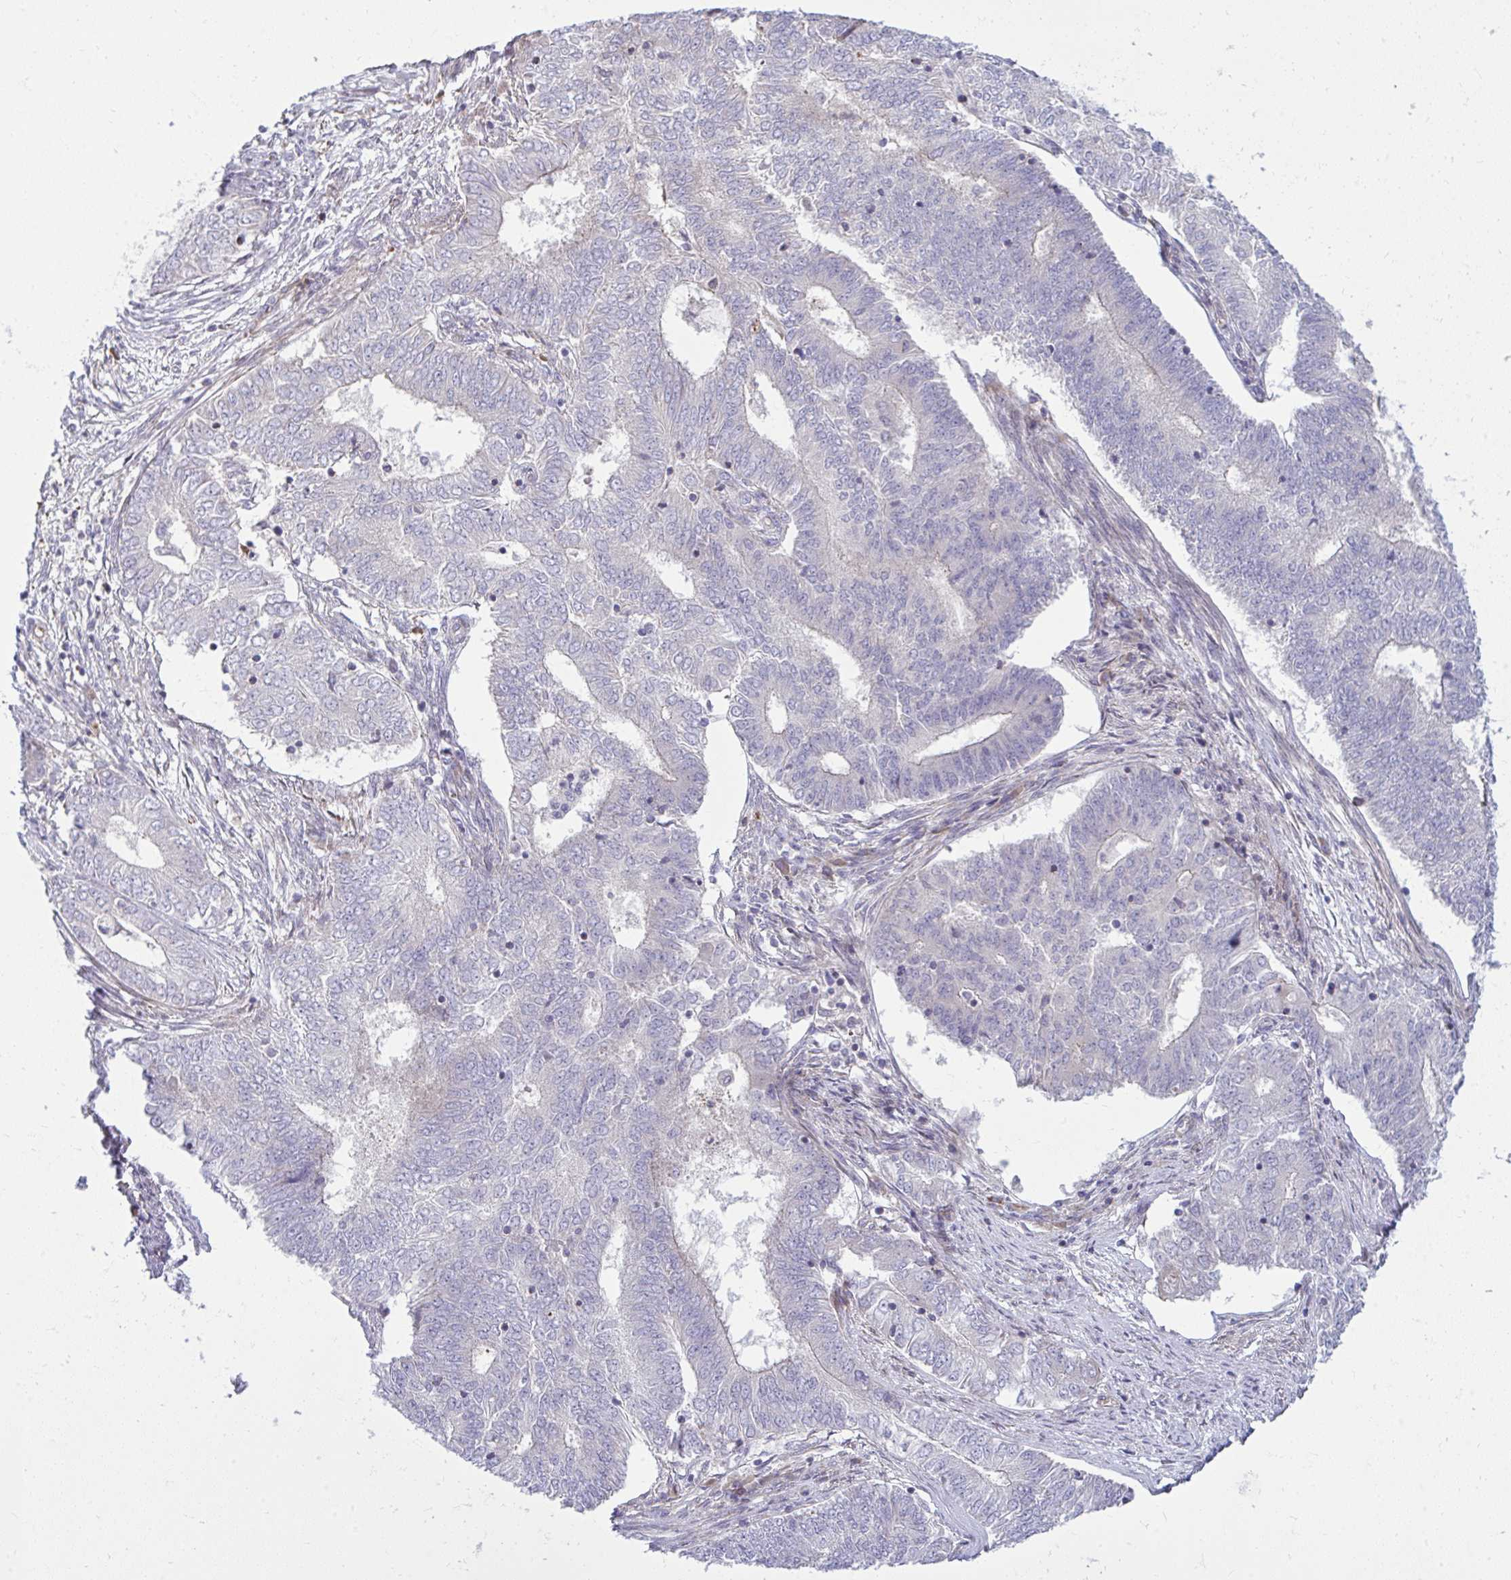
{"staining": {"intensity": "negative", "quantity": "none", "location": "none"}, "tissue": "endometrial cancer", "cell_type": "Tumor cells", "image_type": "cancer", "snomed": [{"axis": "morphology", "description": "Adenocarcinoma, NOS"}, {"axis": "topography", "description": "Endometrium"}], "caption": "IHC of endometrial adenocarcinoma exhibits no staining in tumor cells. (DAB (3,3'-diaminobenzidine) immunohistochemistry, high magnification).", "gene": "ZSCAN9", "patient": {"sex": "female", "age": 62}}